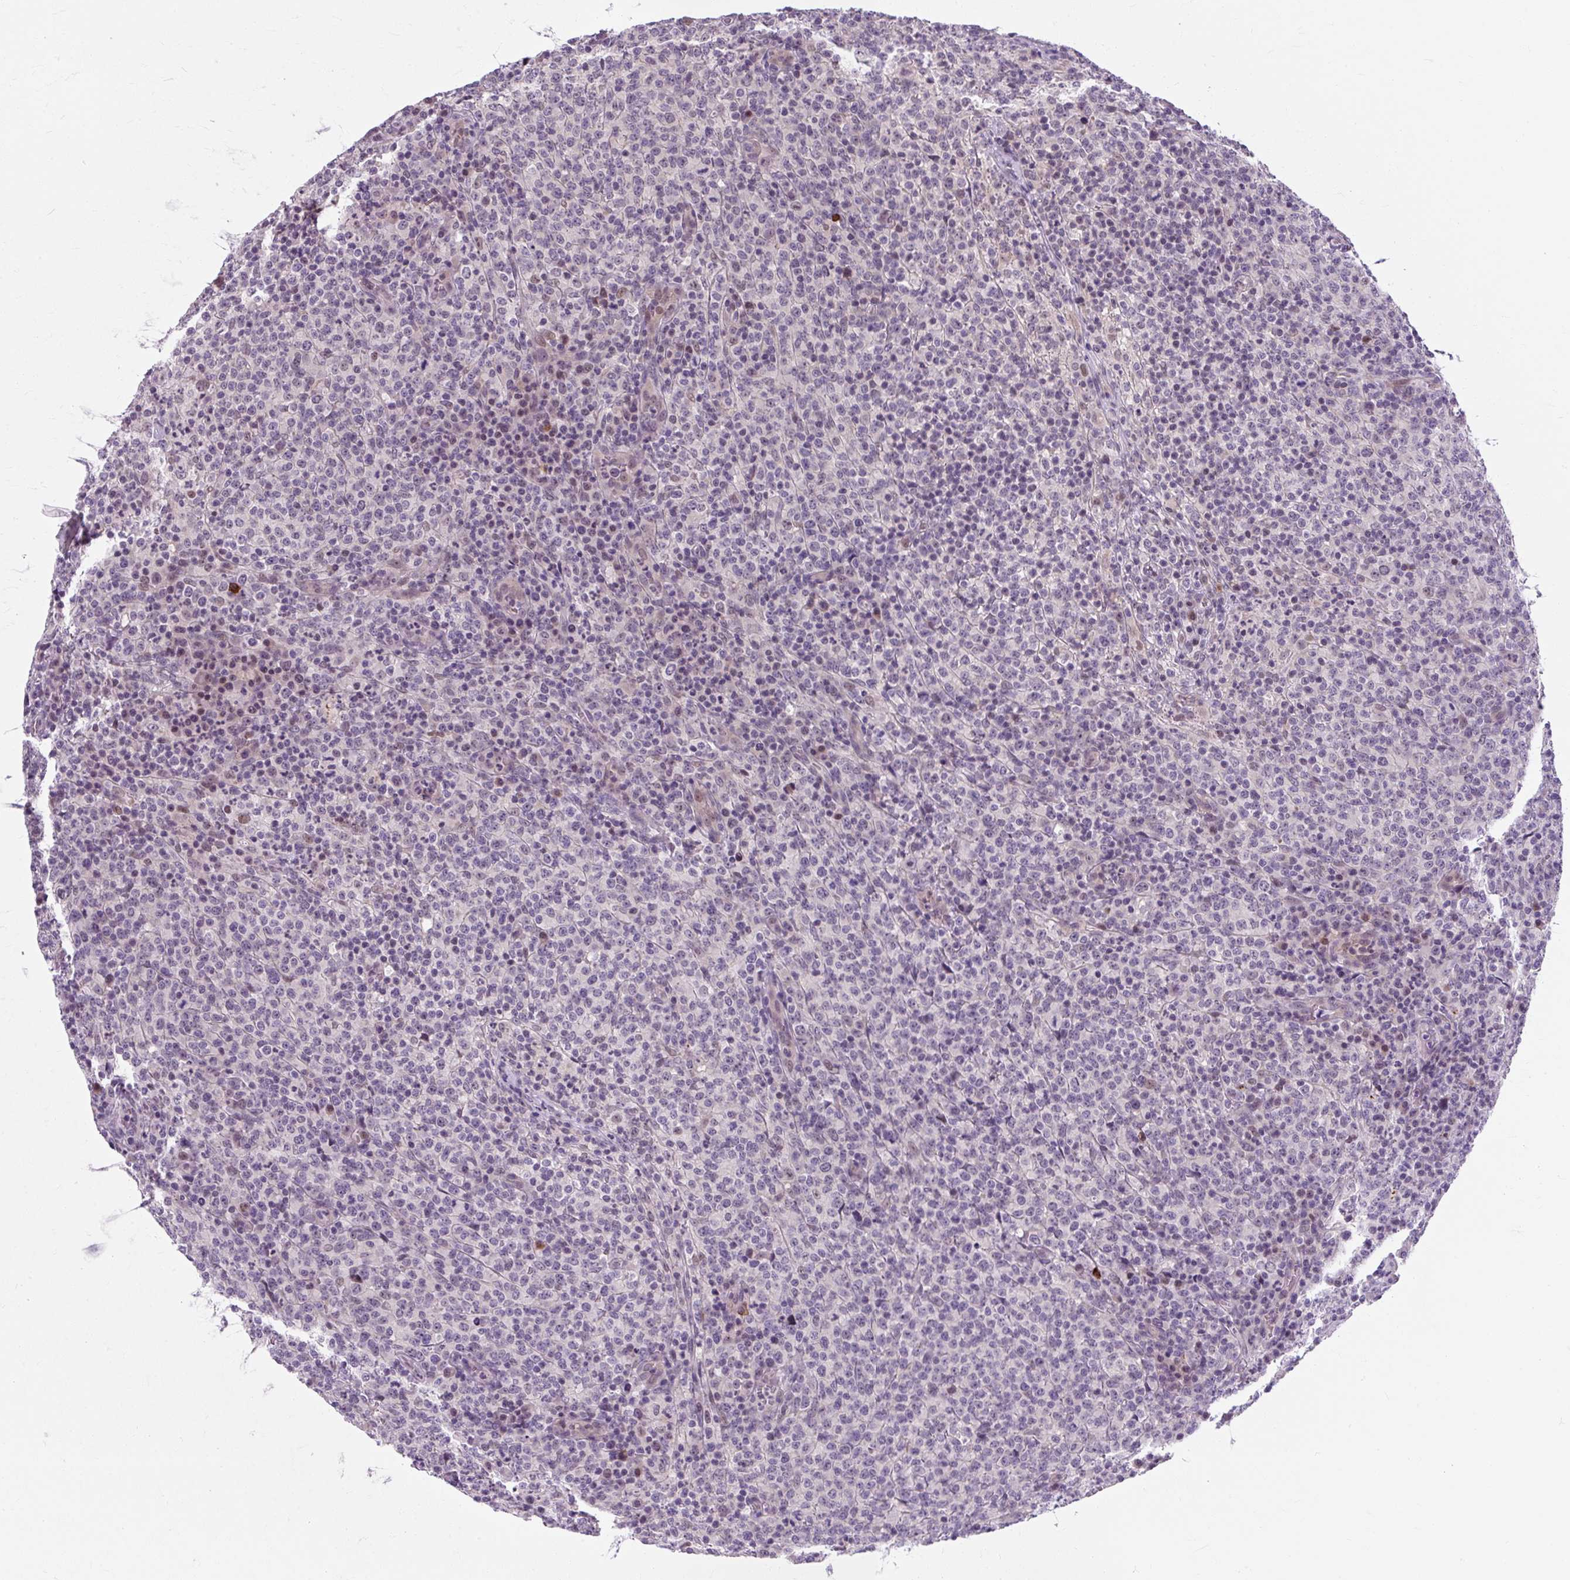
{"staining": {"intensity": "negative", "quantity": "none", "location": "none"}, "tissue": "lymphoma", "cell_type": "Tumor cells", "image_type": "cancer", "snomed": [{"axis": "morphology", "description": "Malignant lymphoma, non-Hodgkin's type, High grade"}, {"axis": "topography", "description": "Lymph node"}], "caption": "Immunohistochemistry (IHC) image of human high-grade malignant lymphoma, non-Hodgkin's type stained for a protein (brown), which displays no staining in tumor cells.", "gene": "RYBP", "patient": {"sex": "male", "age": 54}}